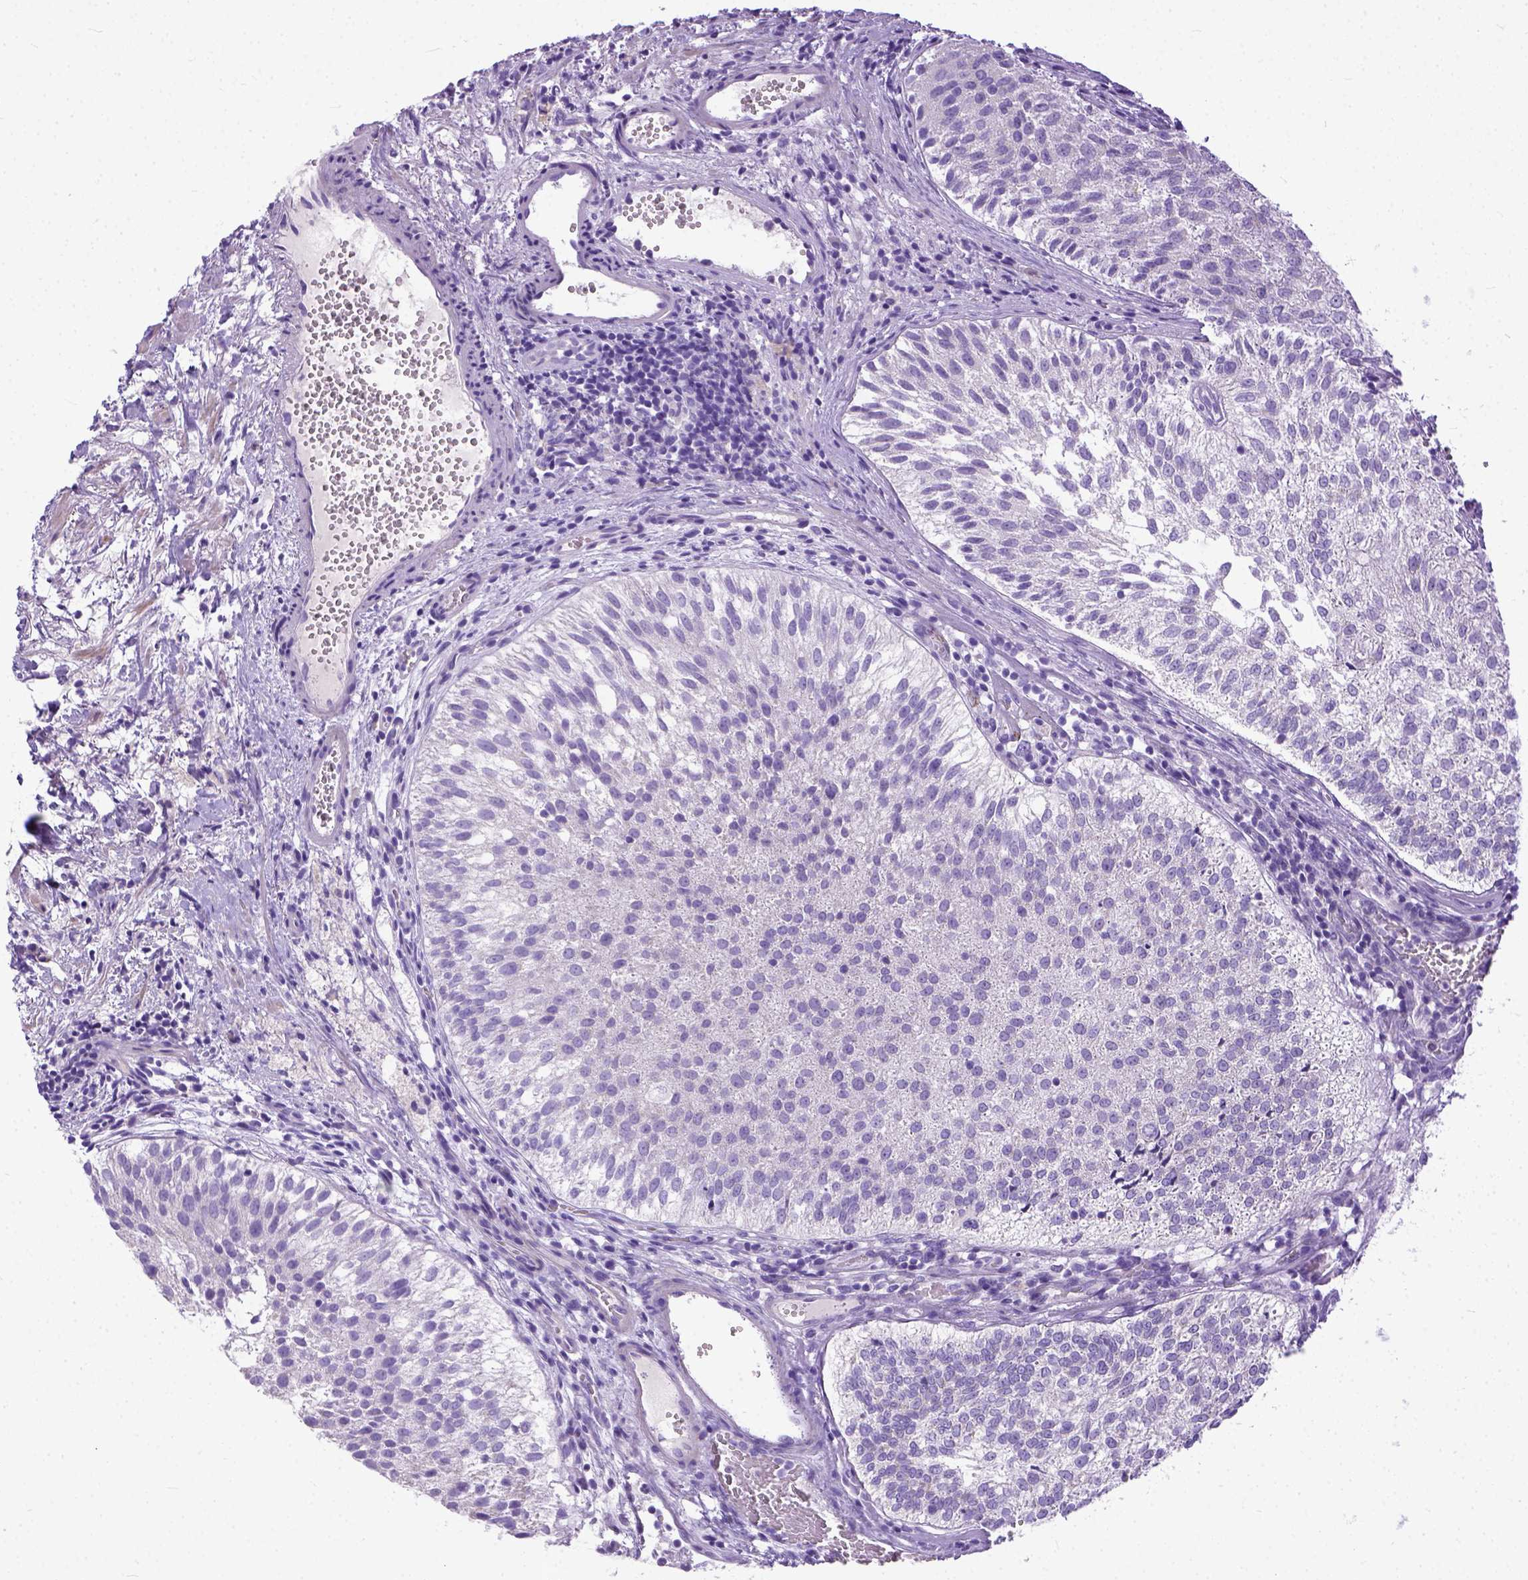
{"staining": {"intensity": "negative", "quantity": "none", "location": "none"}, "tissue": "urothelial cancer", "cell_type": "Tumor cells", "image_type": "cancer", "snomed": [{"axis": "morphology", "description": "Urothelial carcinoma, Low grade"}, {"axis": "topography", "description": "Urinary bladder"}], "caption": "Tumor cells are negative for protein expression in human low-grade urothelial carcinoma.", "gene": "PLK5", "patient": {"sex": "female", "age": 87}}